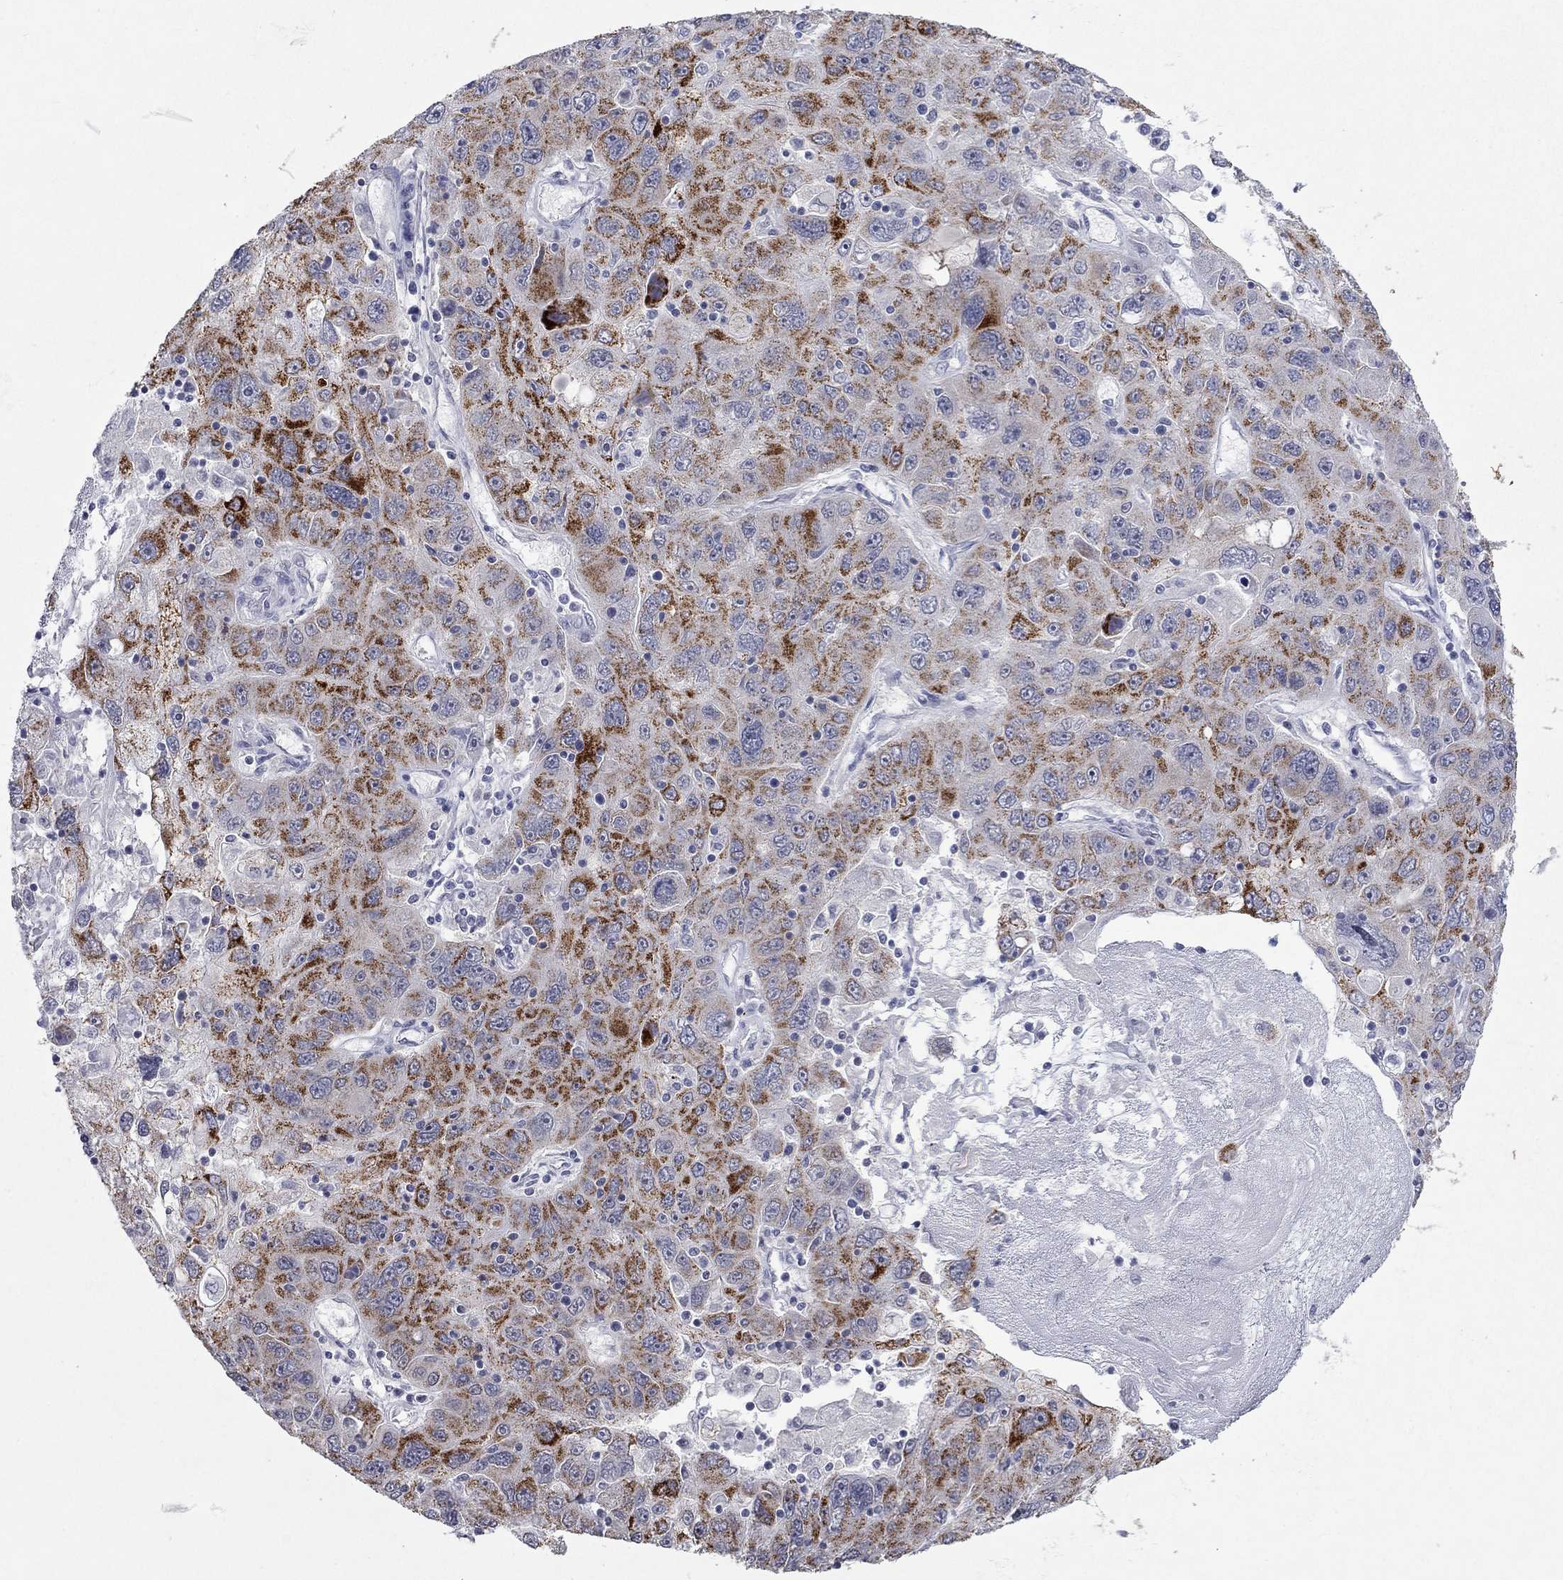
{"staining": {"intensity": "strong", "quantity": "25%-75%", "location": "cytoplasmic/membranous"}, "tissue": "stomach cancer", "cell_type": "Tumor cells", "image_type": "cancer", "snomed": [{"axis": "morphology", "description": "Adenocarcinoma, NOS"}, {"axis": "topography", "description": "Stomach"}], "caption": "Stomach adenocarcinoma tissue shows strong cytoplasmic/membranous staining in approximately 25%-75% of tumor cells", "gene": "TMEM143", "patient": {"sex": "male", "age": 56}}